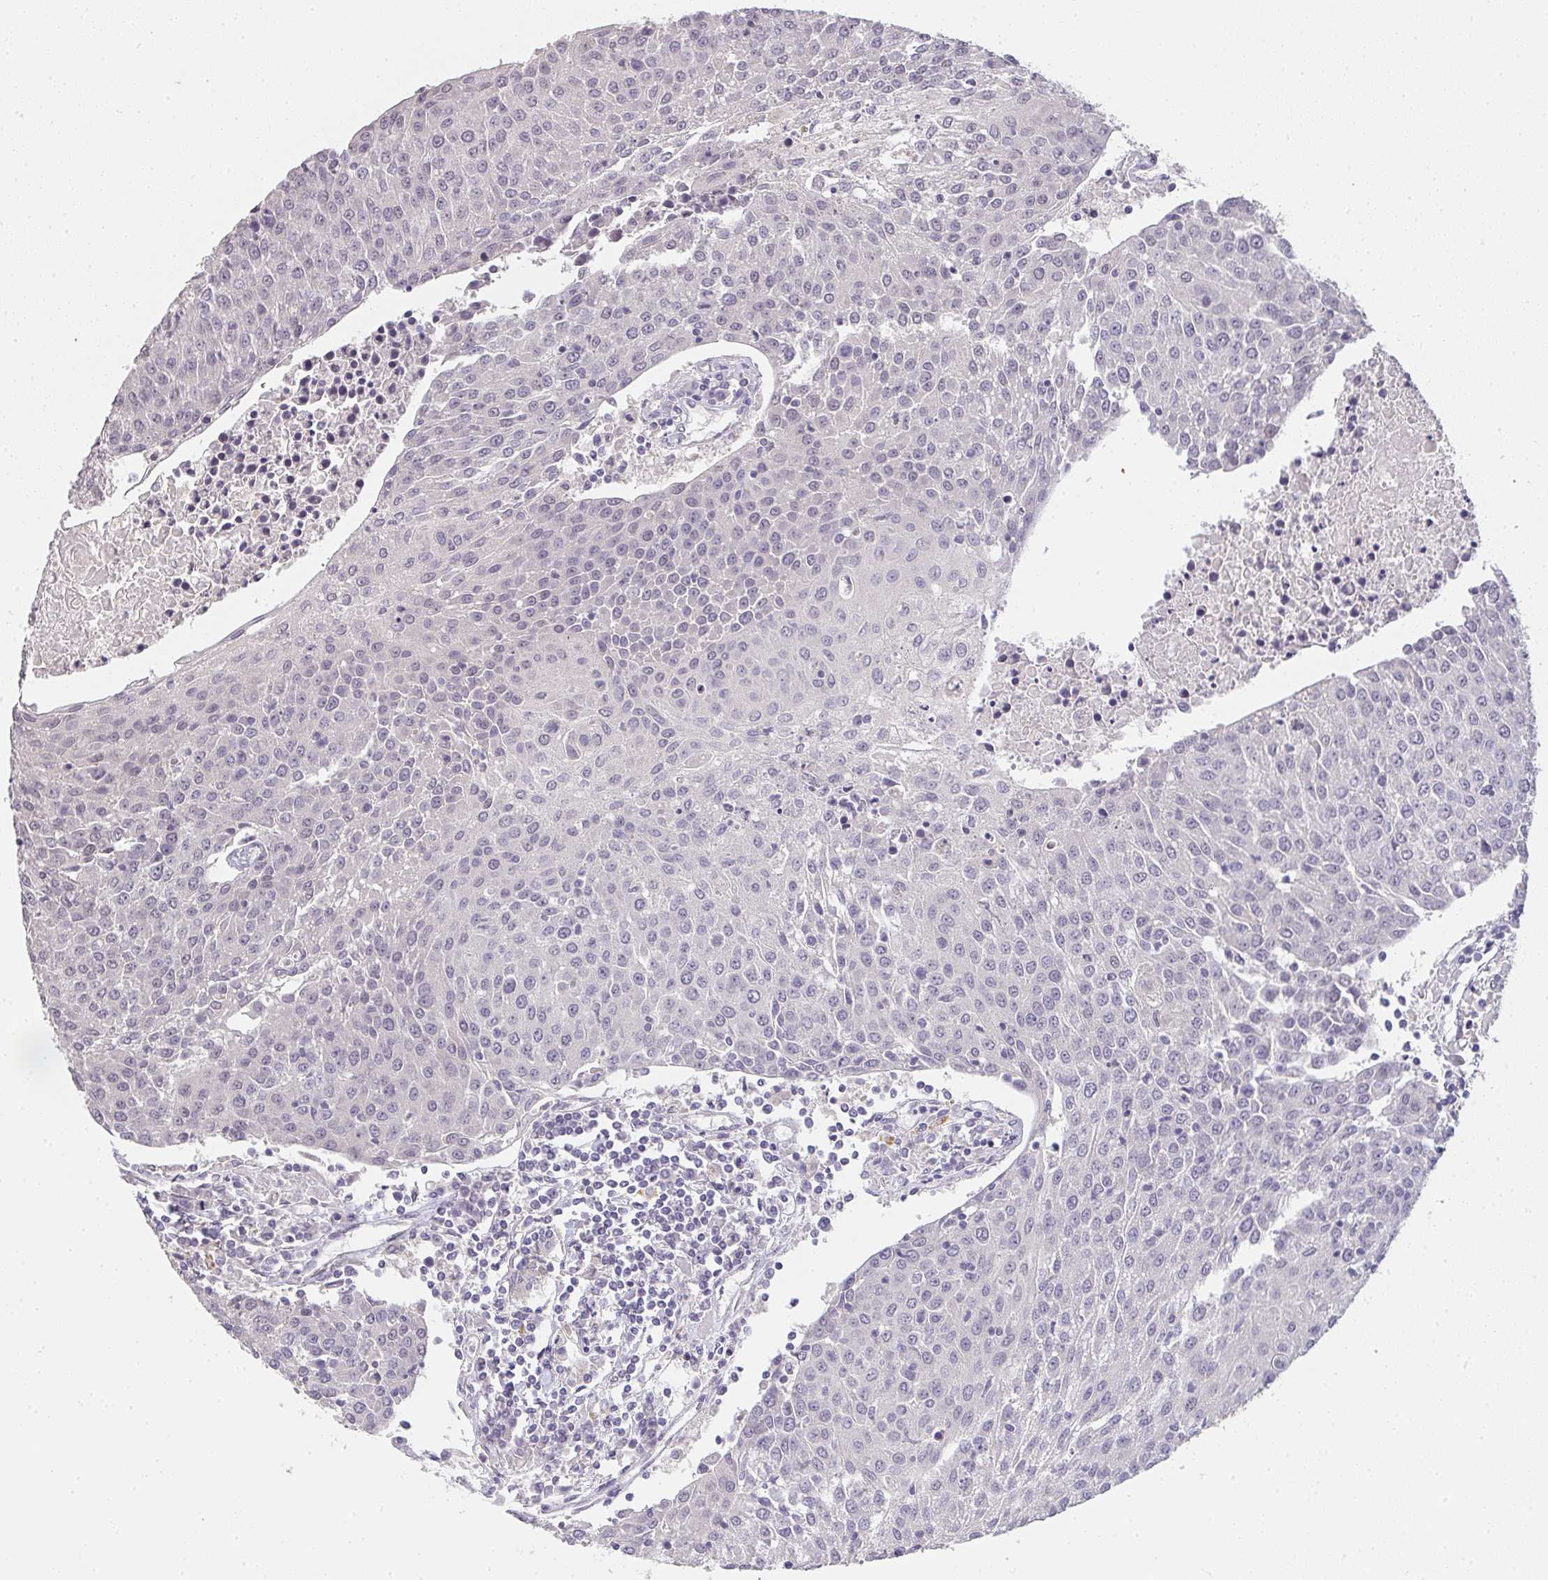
{"staining": {"intensity": "negative", "quantity": "none", "location": "none"}, "tissue": "urothelial cancer", "cell_type": "Tumor cells", "image_type": "cancer", "snomed": [{"axis": "morphology", "description": "Urothelial carcinoma, High grade"}, {"axis": "topography", "description": "Urinary bladder"}], "caption": "Tumor cells are negative for brown protein staining in urothelial cancer.", "gene": "TMEM219", "patient": {"sex": "female", "age": 85}}